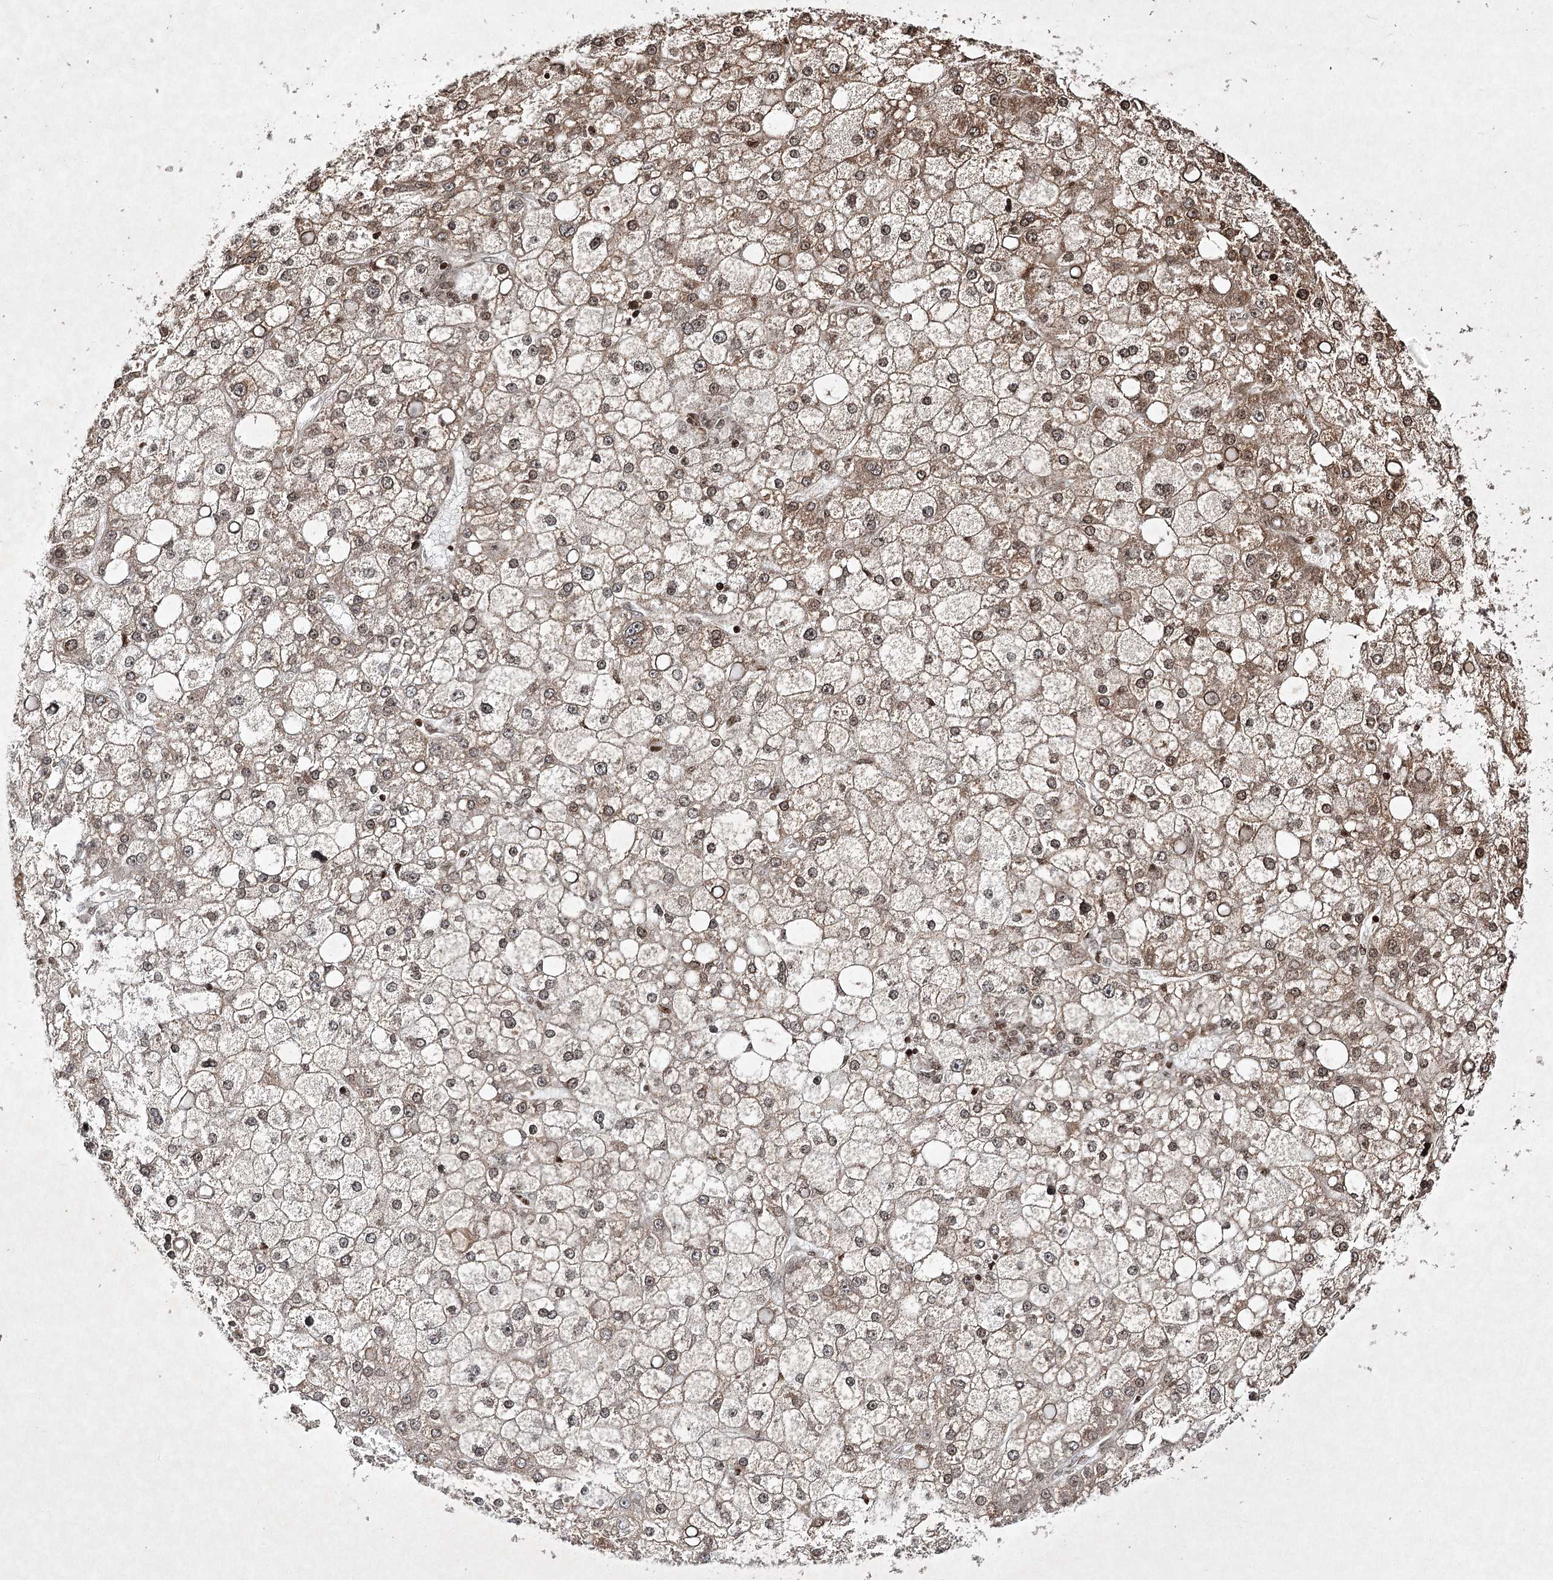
{"staining": {"intensity": "moderate", "quantity": ">75%", "location": "cytoplasmic/membranous,nuclear"}, "tissue": "liver cancer", "cell_type": "Tumor cells", "image_type": "cancer", "snomed": [{"axis": "morphology", "description": "Carcinoma, Hepatocellular, NOS"}, {"axis": "topography", "description": "Liver"}], "caption": "The micrograph demonstrates immunohistochemical staining of liver hepatocellular carcinoma. There is moderate cytoplasmic/membranous and nuclear staining is appreciated in about >75% of tumor cells. (Brightfield microscopy of DAB IHC at high magnification).", "gene": "CARM1", "patient": {"sex": "male", "age": 67}}